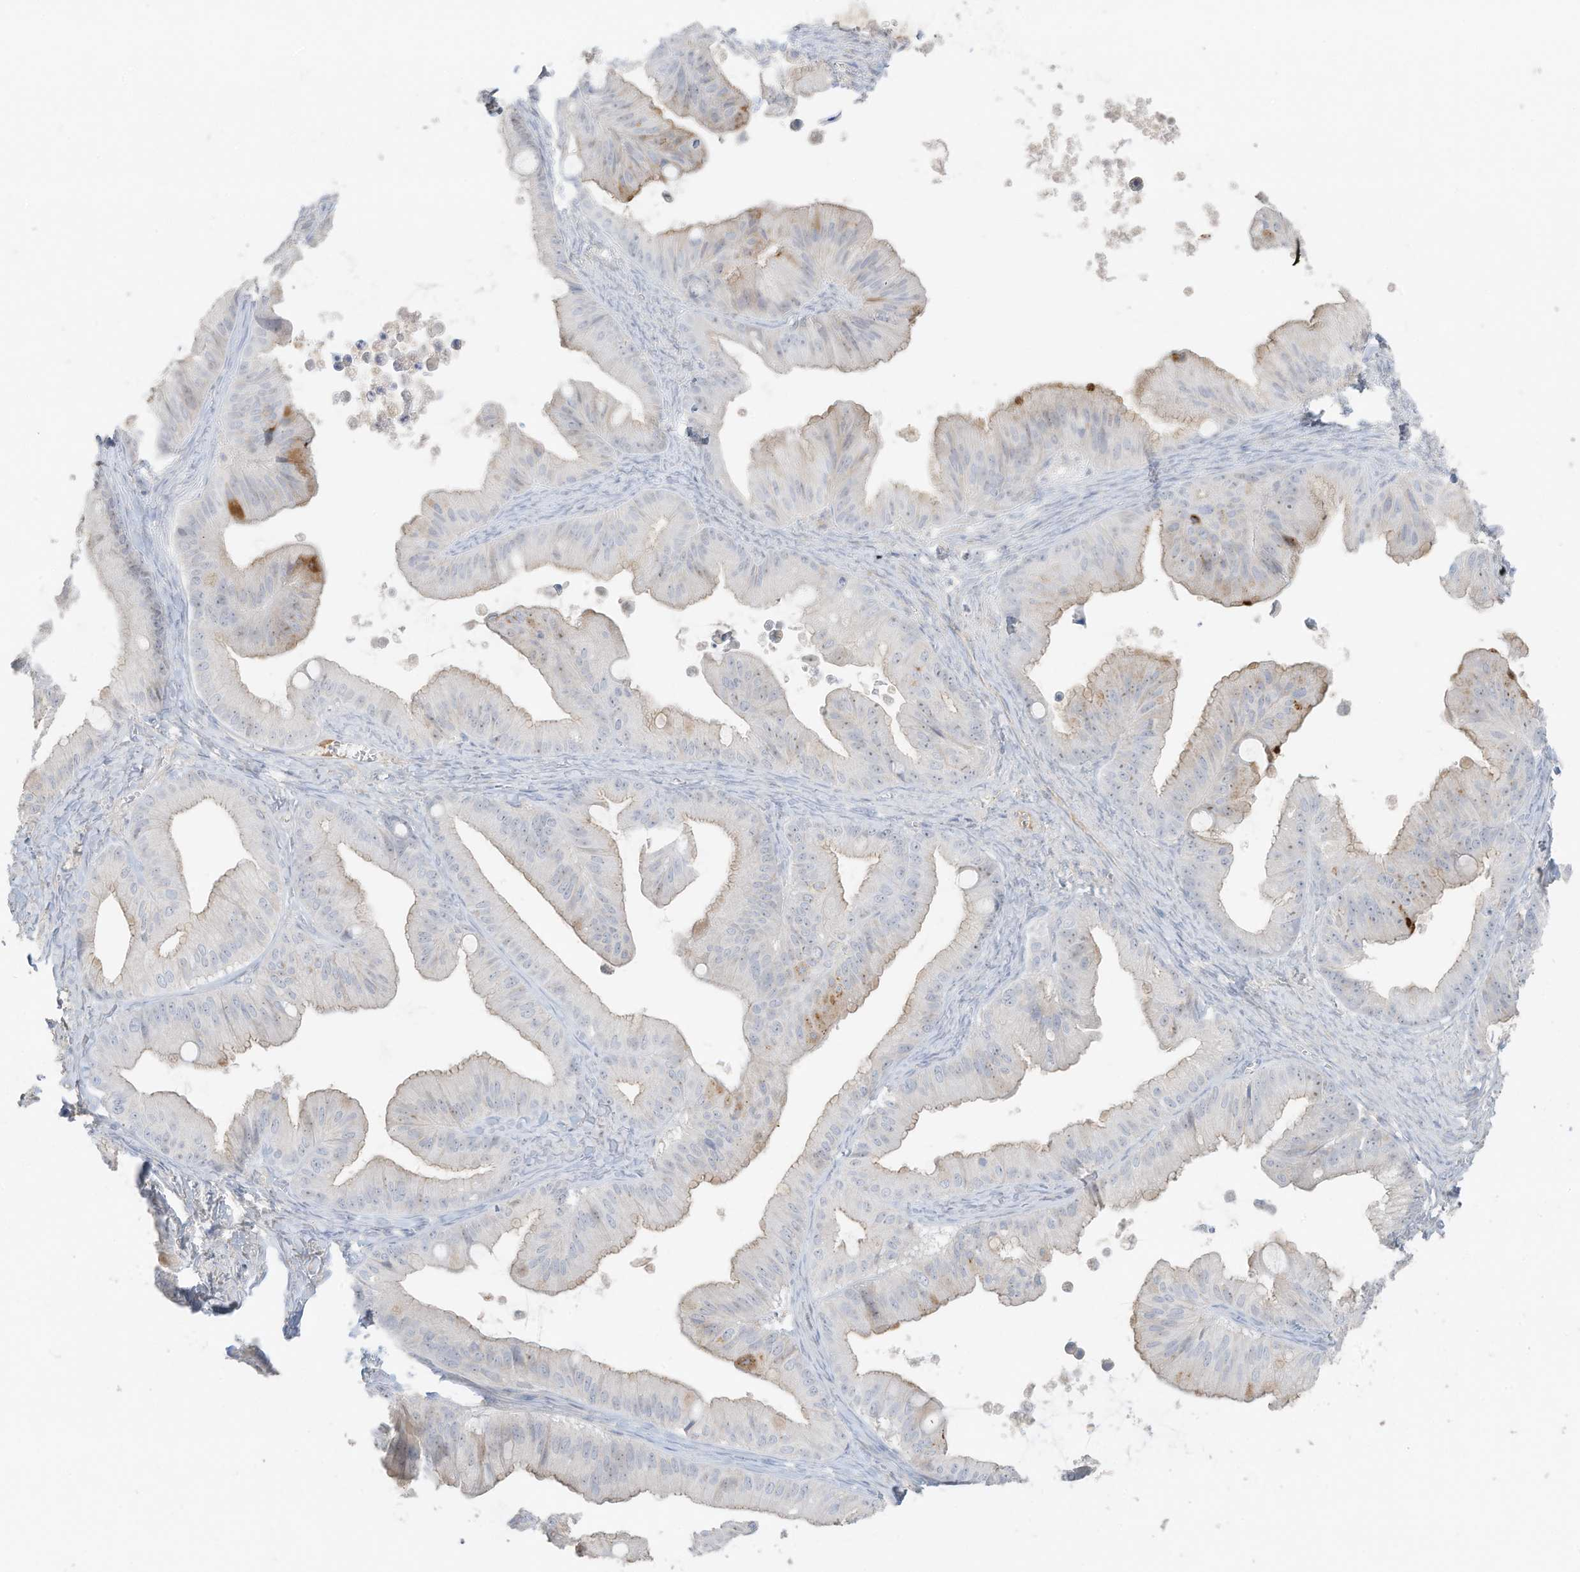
{"staining": {"intensity": "weak", "quantity": ">75%", "location": "cytoplasmic/membranous"}, "tissue": "ovarian cancer", "cell_type": "Tumor cells", "image_type": "cancer", "snomed": [{"axis": "morphology", "description": "Cystadenocarcinoma, mucinous, NOS"}, {"axis": "topography", "description": "Ovary"}], "caption": "IHC (DAB (3,3'-diaminobenzidine)) staining of ovarian mucinous cystadenocarcinoma displays weak cytoplasmic/membranous protein positivity in approximately >75% of tumor cells. Using DAB (brown) and hematoxylin (blue) stains, captured at high magnification using brightfield microscopy.", "gene": "ZBTB41", "patient": {"sex": "female", "age": 71}}